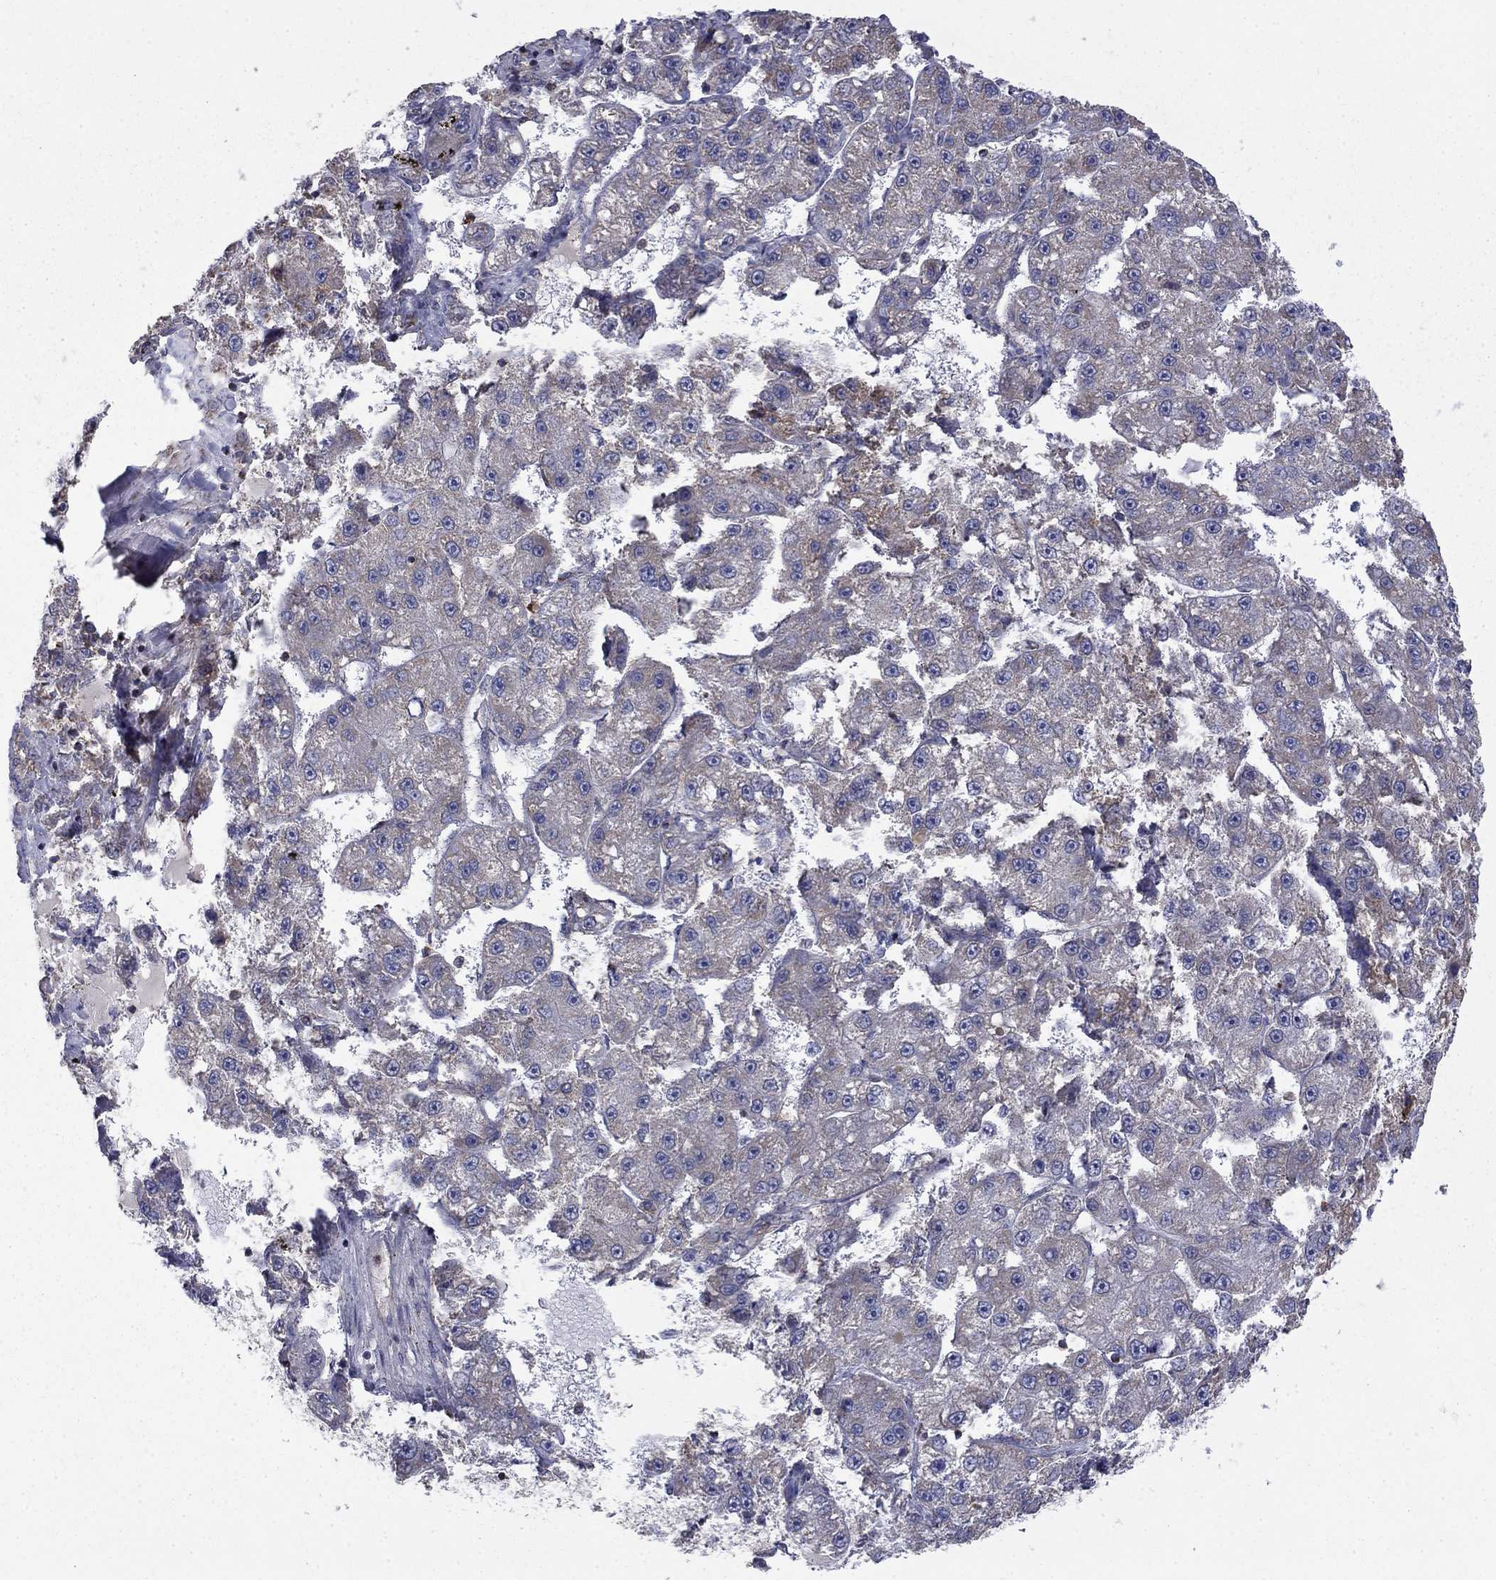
{"staining": {"intensity": "negative", "quantity": "none", "location": "none"}, "tissue": "liver cancer", "cell_type": "Tumor cells", "image_type": "cancer", "snomed": [{"axis": "morphology", "description": "Carcinoma, Hepatocellular, NOS"}, {"axis": "topography", "description": "Liver"}], "caption": "Immunohistochemical staining of human liver hepatocellular carcinoma demonstrates no significant expression in tumor cells. The staining was performed using DAB to visualize the protein expression in brown, while the nuclei were stained in blue with hematoxylin (Magnification: 20x).", "gene": "DOP1B", "patient": {"sex": "female", "age": 65}}